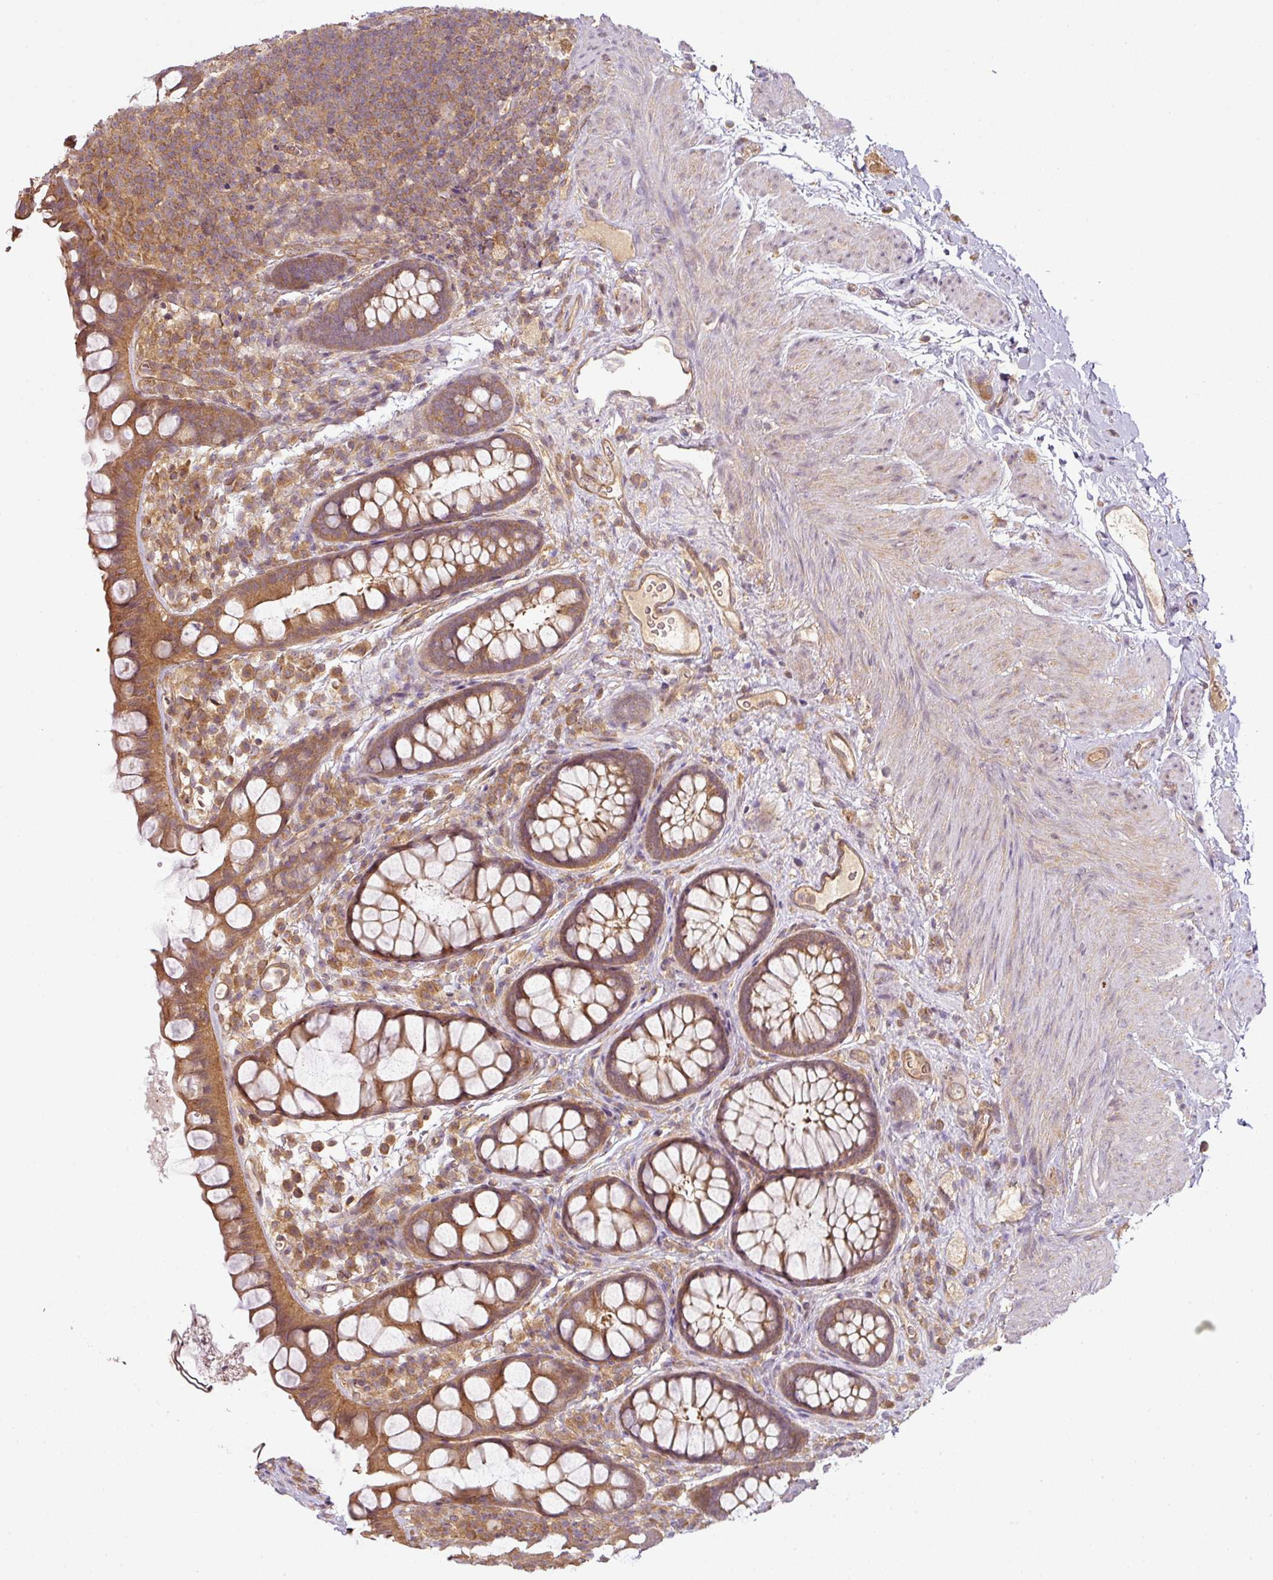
{"staining": {"intensity": "moderate", "quantity": ">75%", "location": "cytoplasmic/membranous"}, "tissue": "rectum", "cell_type": "Glandular cells", "image_type": "normal", "snomed": [{"axis": "morphology", "description": "Normal tissue, NOS"}, {"axis": "topography", "description": "Rectum"}, {"axis": "topography", "description": "Peripheral nerve tissue"}], "caption": "Immunohistochemical staining of unremarkable rectum displays moderate cytoplasmic/membranous protein staining in about >75% of glandular cells. (DAB = brown stain, brightfield microscopy at high magnification).", "gene": "RNF31", "patient": {"sex": "female", "age": 69}}